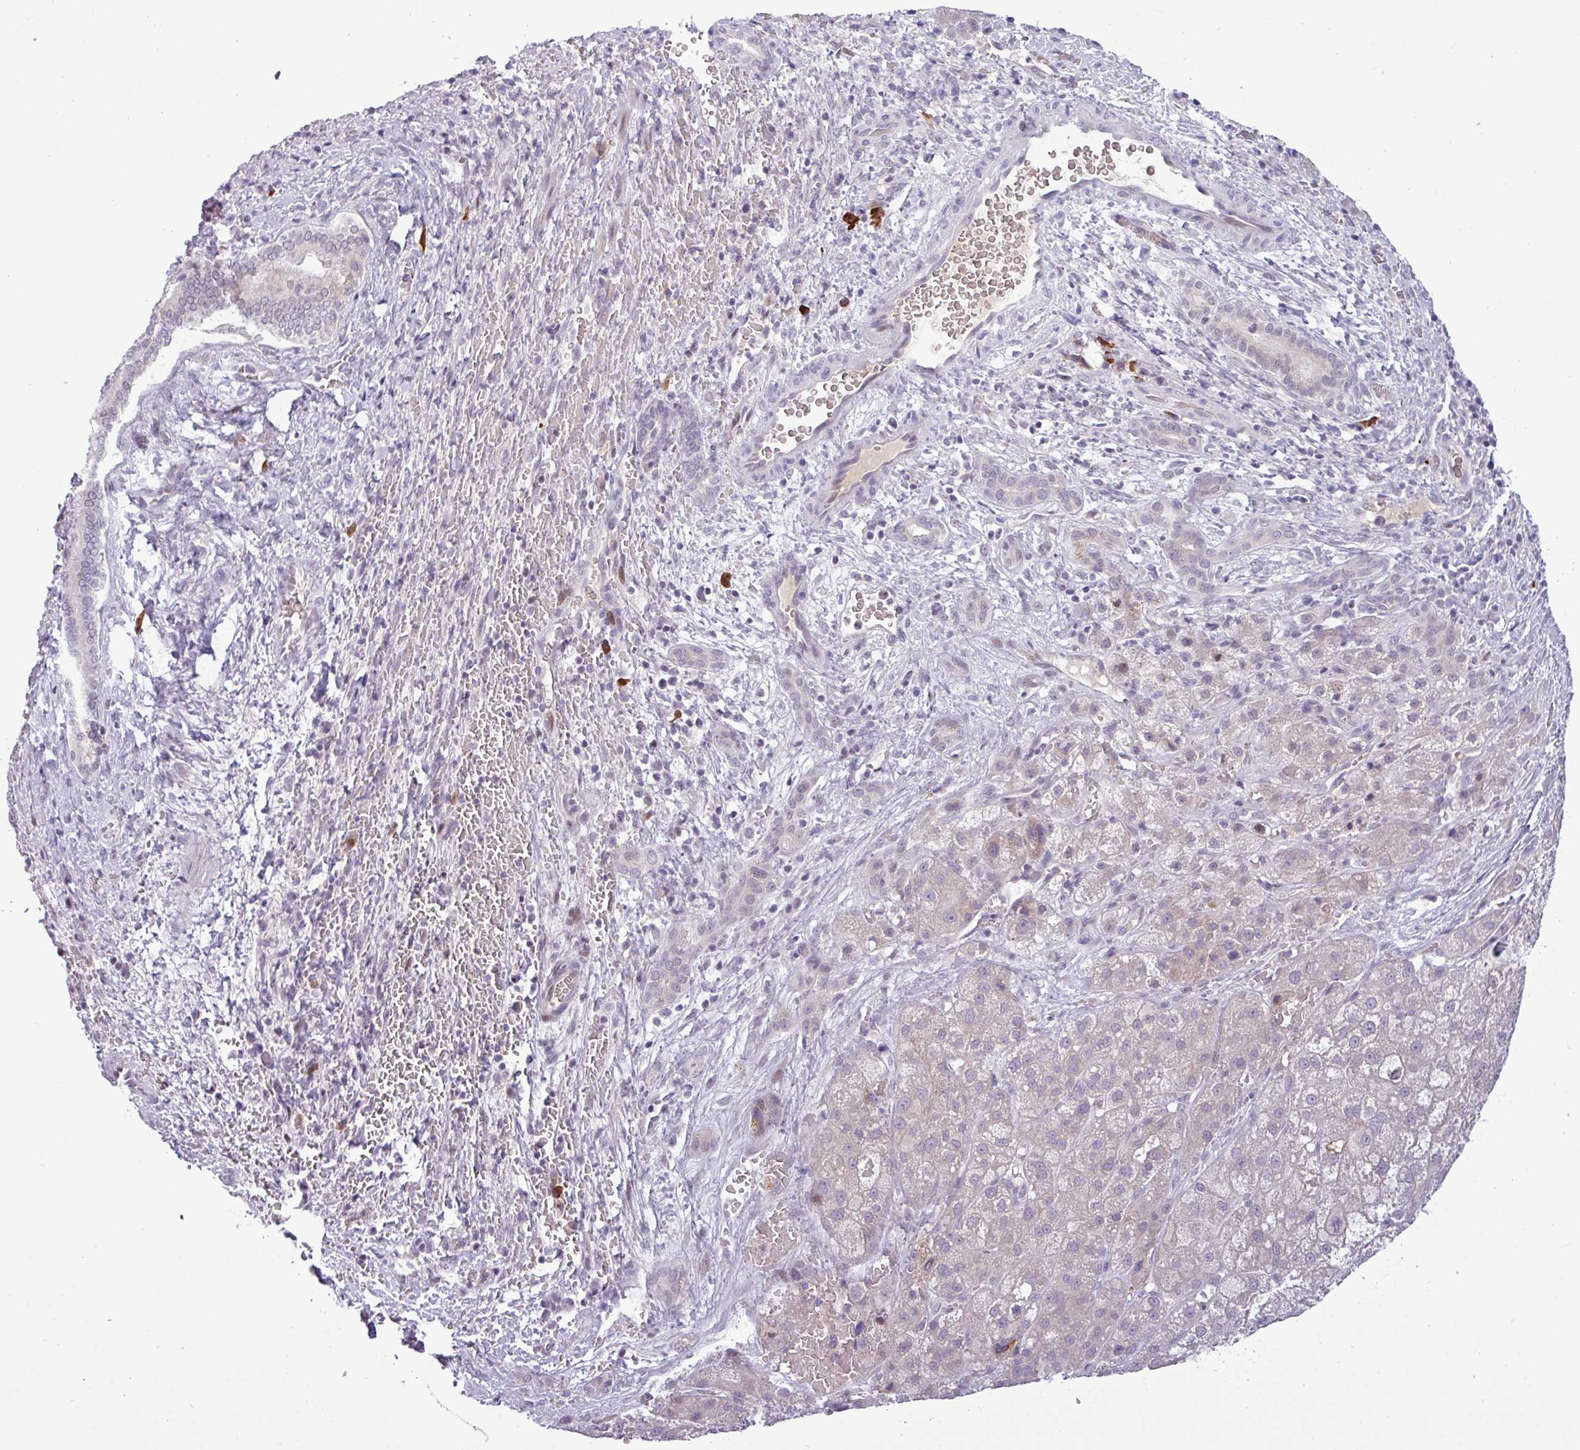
{"staining": {"intensity": "negative", "quantity": "none", "location": "none"}, "tissue": "liver cancer", "cell_type": "Tumor cells", "image_type": "cancer", "snomed": [{"axis": "morphology", "description": "Carcinoma, Hepatocellular, NOS"}, {"axis": "topography", "description": "Liver"}], "caption": "A histopathology image of human liver hepatocellular carcinoma is negative for staining in tumor cells.", "gene": "SLC66A2", "patient": {"sex": "male", "age": 57}}